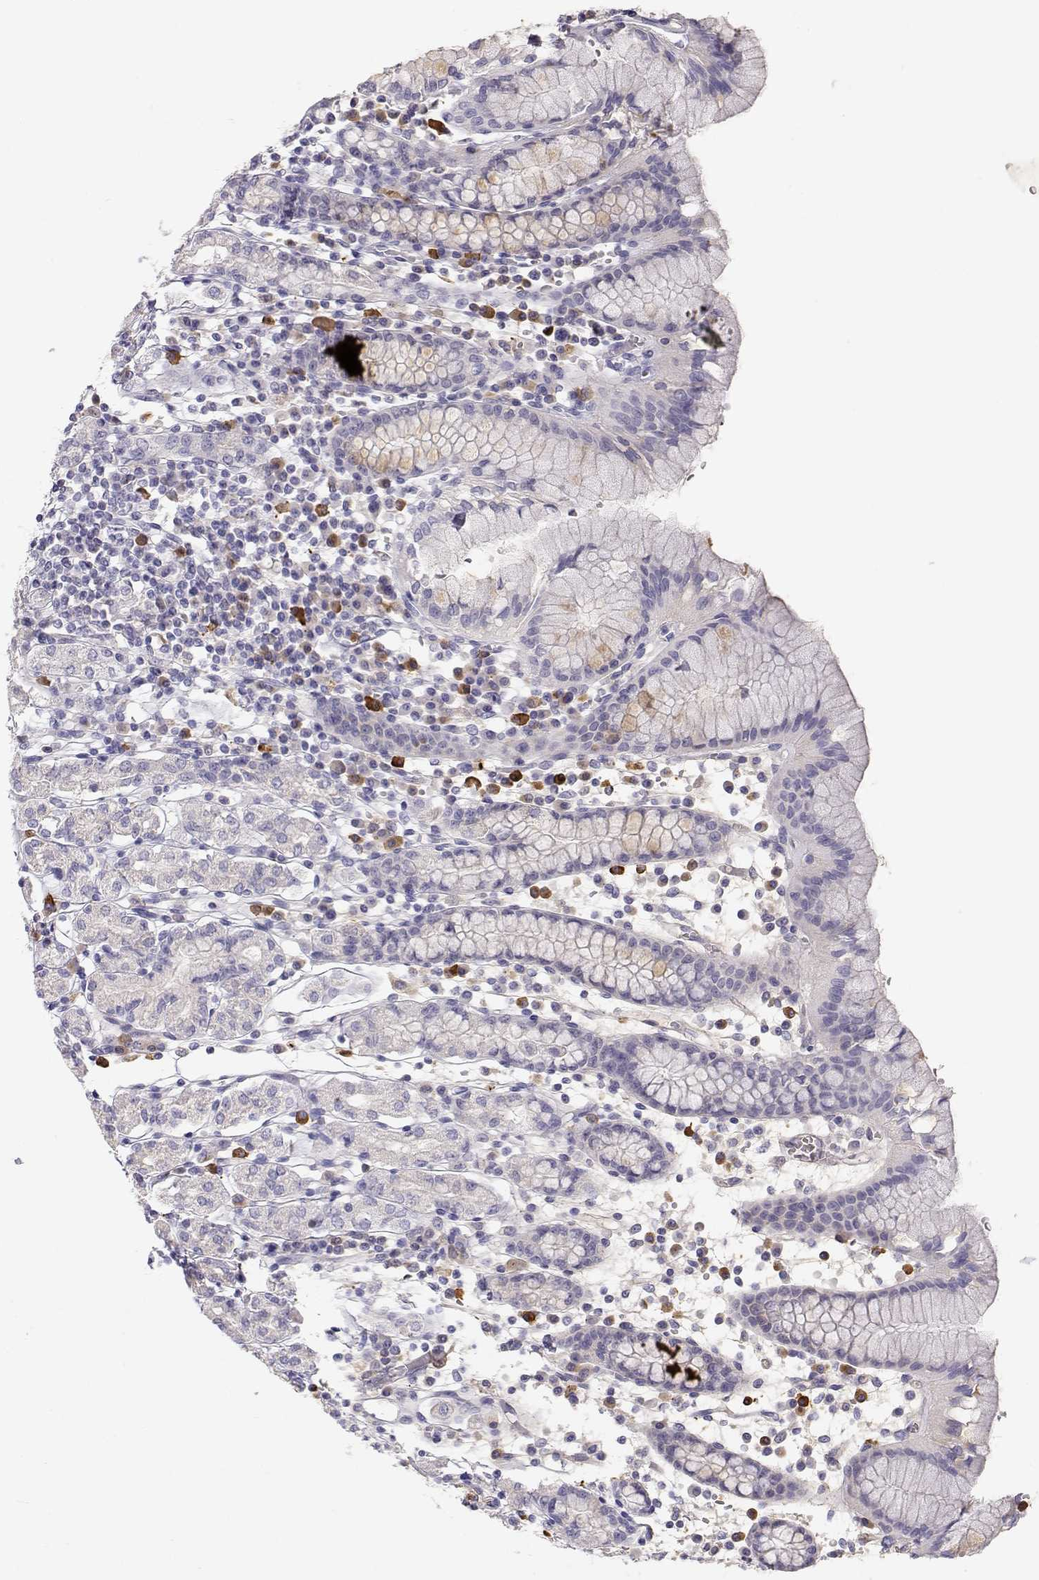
{"staining": {"intensity": "negative", "quantity": "none", "location": "none"}, "tissue": "stomach", "cell_type": "Glandular cells", "image_type": "normal", "snomed": [{"axis": "morphology", "description": "Normal tissue, NOS"}, {"axis": "topography", "description": "Stomach, upper"}, {"axis": "topography", "description": "Stomach"}], "caption": "The histopathology image exhibits no staining of glandular cells in normal stomach. (Brightfield microscopy of DAB immunohistochemistry (IHC) at high magnification).", "gene": "CDHR1", "patient": {"sex": "male", "age": 62}}